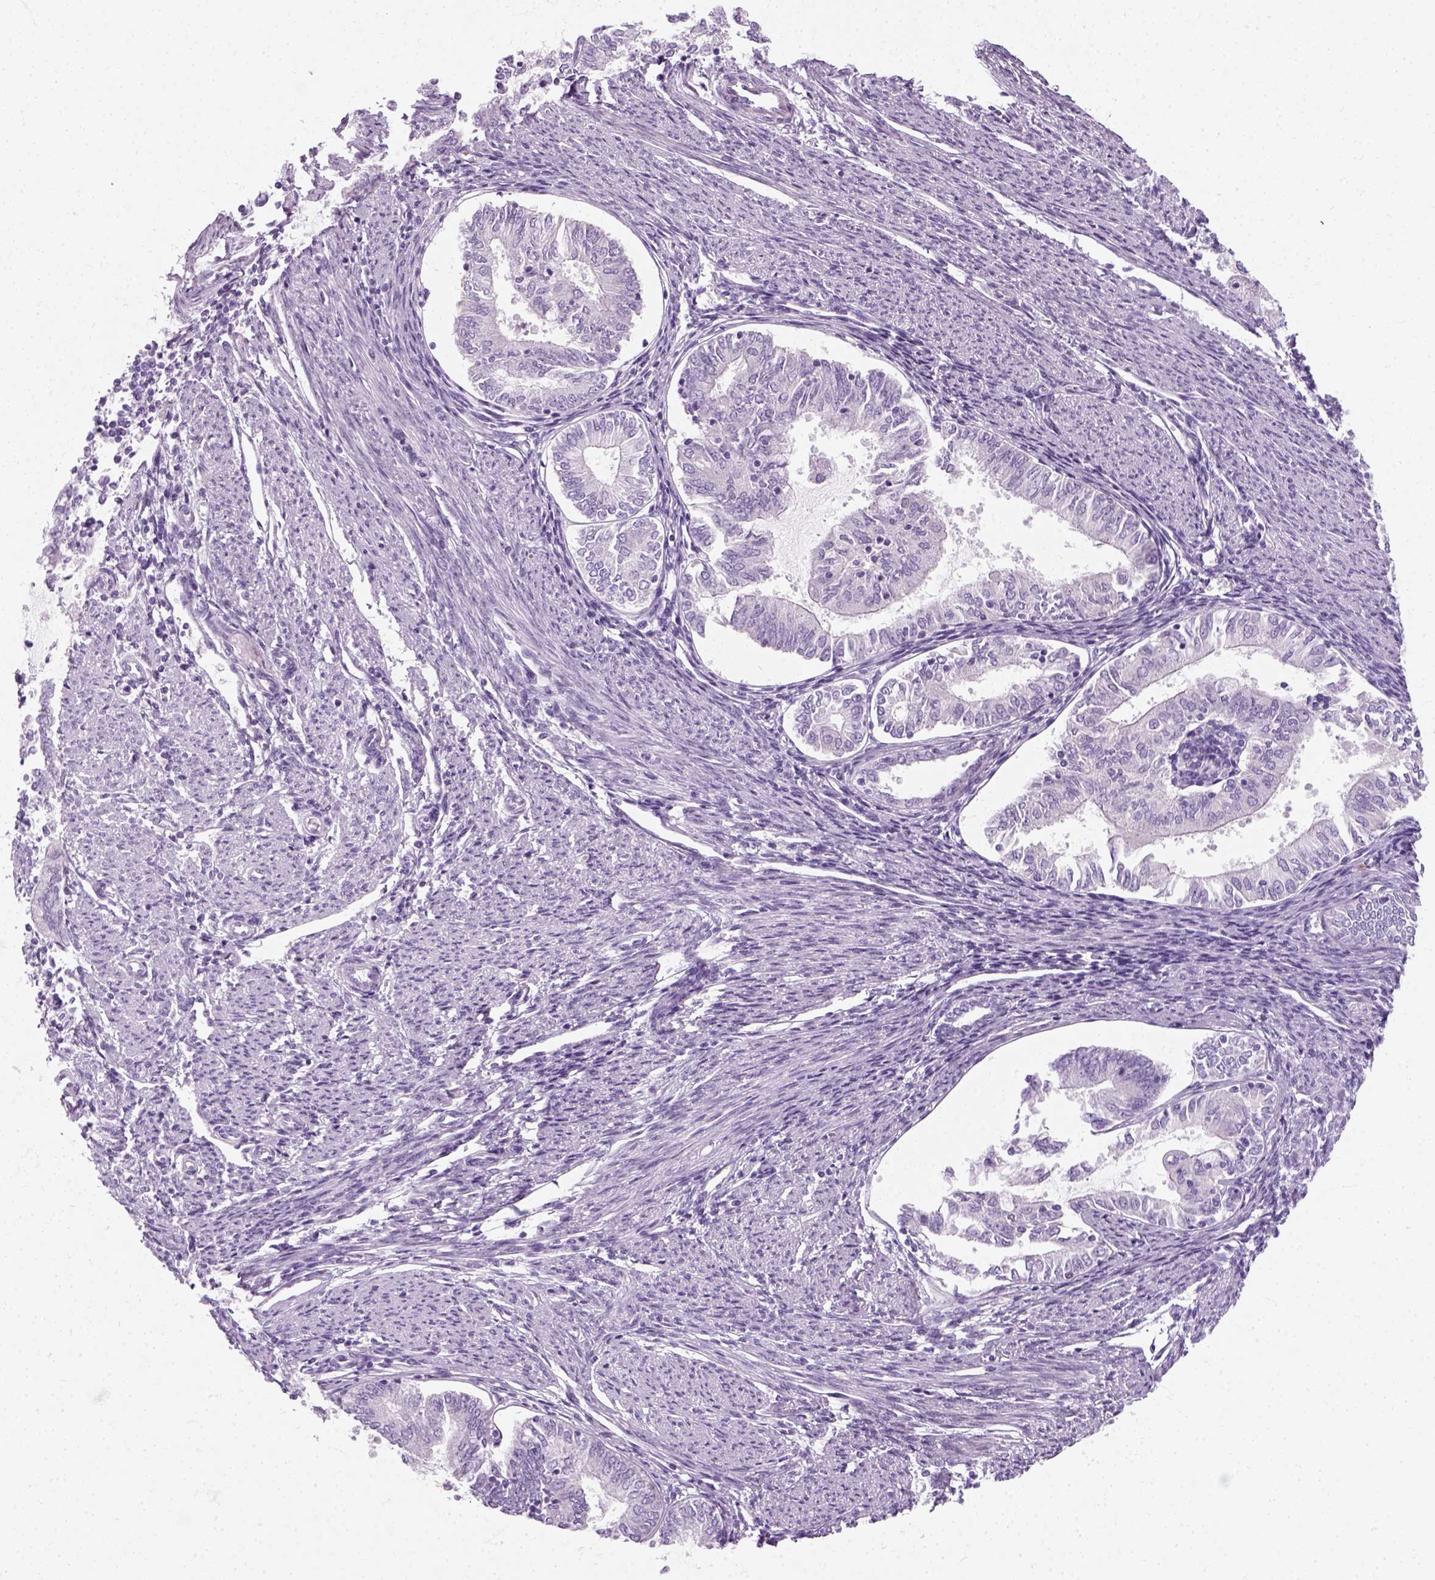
{"staining": {"intensity": "negative", "quantity": "none", "location": "none"}, "tissue": "endometrial cancer", "cell_type": "Tumor cells", "image_type": "cancer", "snomed": [{"axis": "morphology", "description": "Adenocarcinoma, NOS"}, {"axis": "topography", "description": "Endometrium"}], "caption": "Endometrial cancer stained for a protein using IHC shows no positivity tumor cells.", "gene": "SLC12A5", "patient": {"sex": "female", "age": 79}}